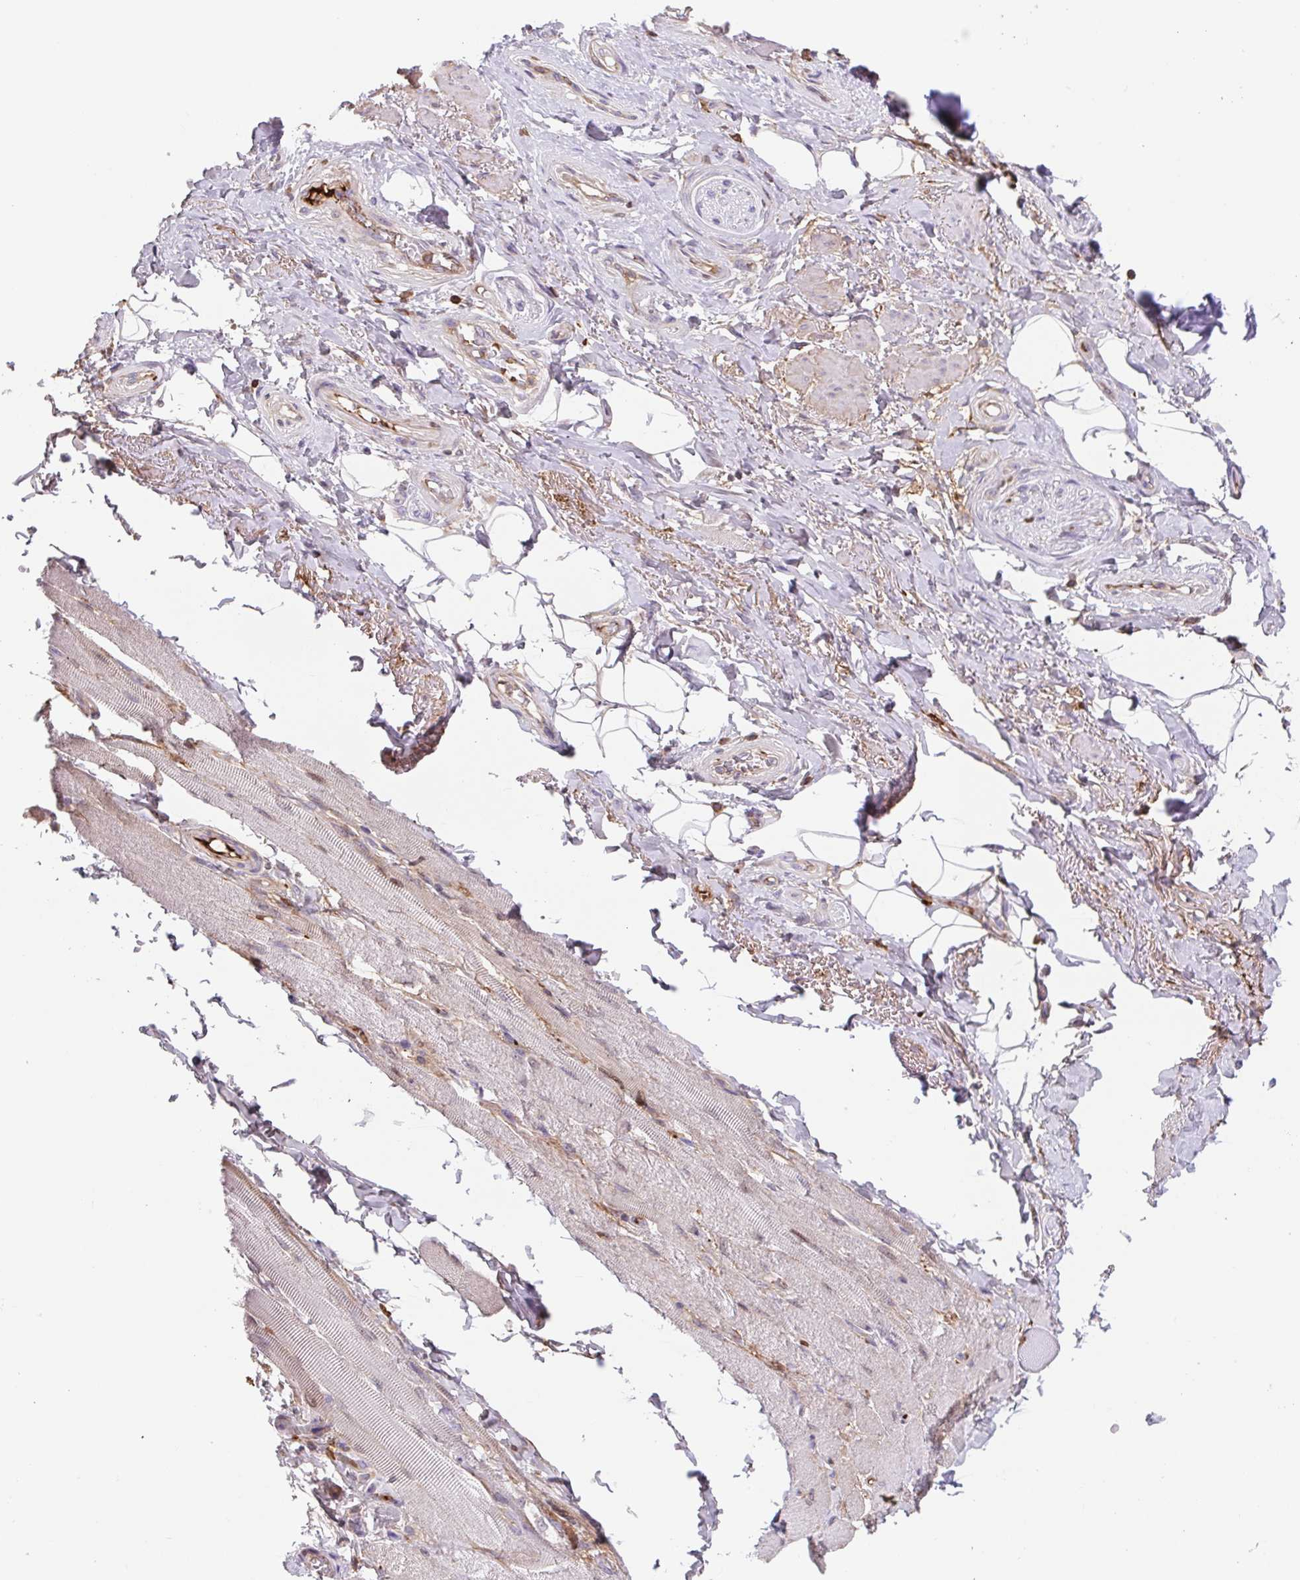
{"staining": {"intensity": "negative", "quantity": "none", "location": "none"}, "tissue": "adipose tissue", "cell_type": "Adipocytes", "image_type": "normal", "snomed": [{"axis": "morphology", "description": "Normal tissue, NOS"}, {"axis": "topography", "description": "Anal"}, {"axis": "topography", "description": "Peripheral nerve tissue"}], "caption": "High power microscopy photomicrograph of an immunohistochemistry (IHC) image of unremarkable adipose tissue, revealing no significant expression in adipocytes.", "gene": "TPRG1", "patient": {"sex": "male", "age": 53}}